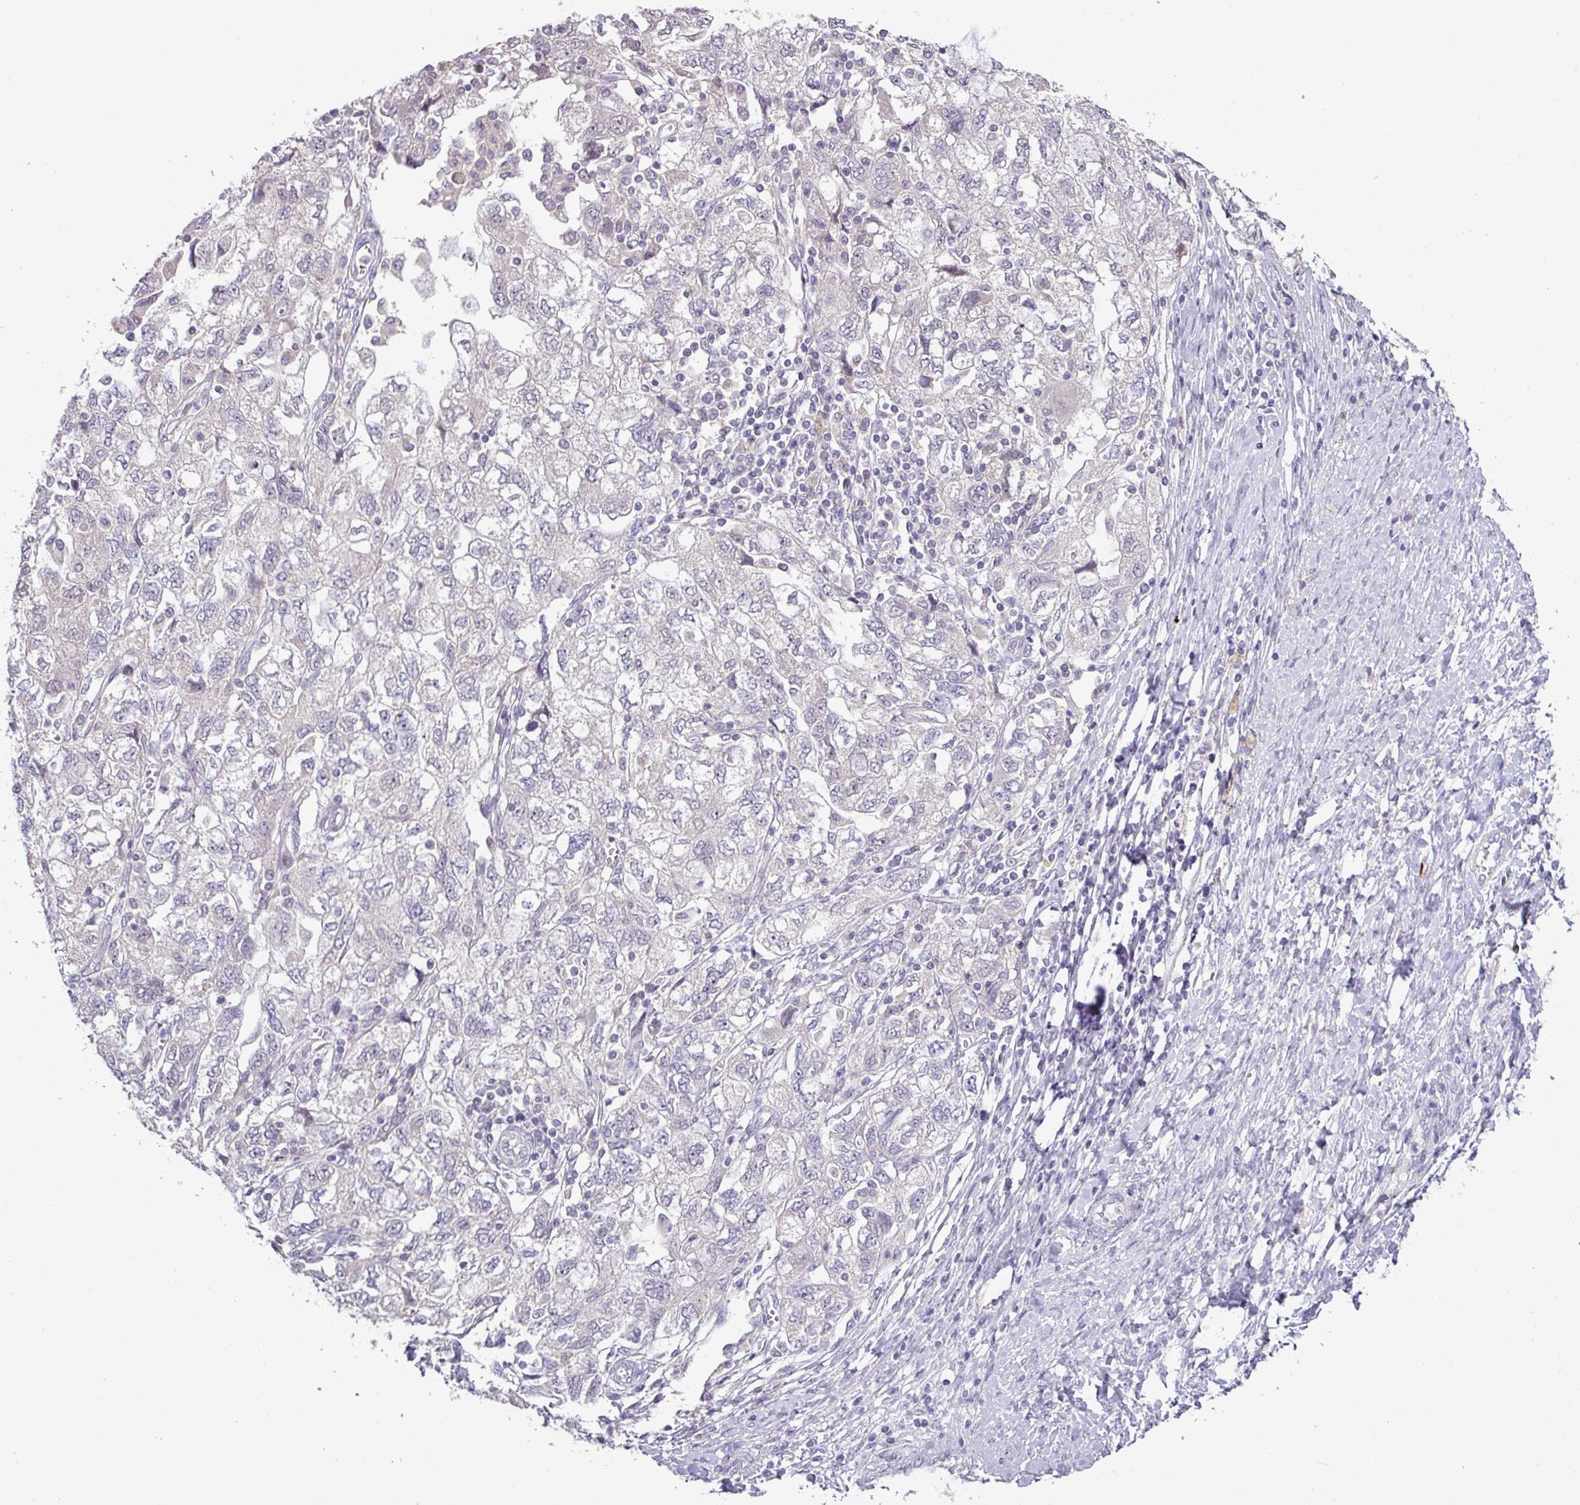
{"staining": {"intensity": "negative", "quantity": "none", "location": "none"}, "tissue": "ovarian cancer", "cell_type": "Tumor cells", "image_type": "cancer", "snomed": [{"axis": "morphology", "description": "Carcinoma, NOS"}, {"axis": "morphology", "description": "Cystadenocarcinoma, serous, NOS"}, {"axis": "topography", "description": "Ovary"}], "caption": "Tumor cells show no significant expression in ovarian serous cystadenocarcinoma.", "gene": "RIPPLY1", "patient": {"sex": "female", "age": 69}}